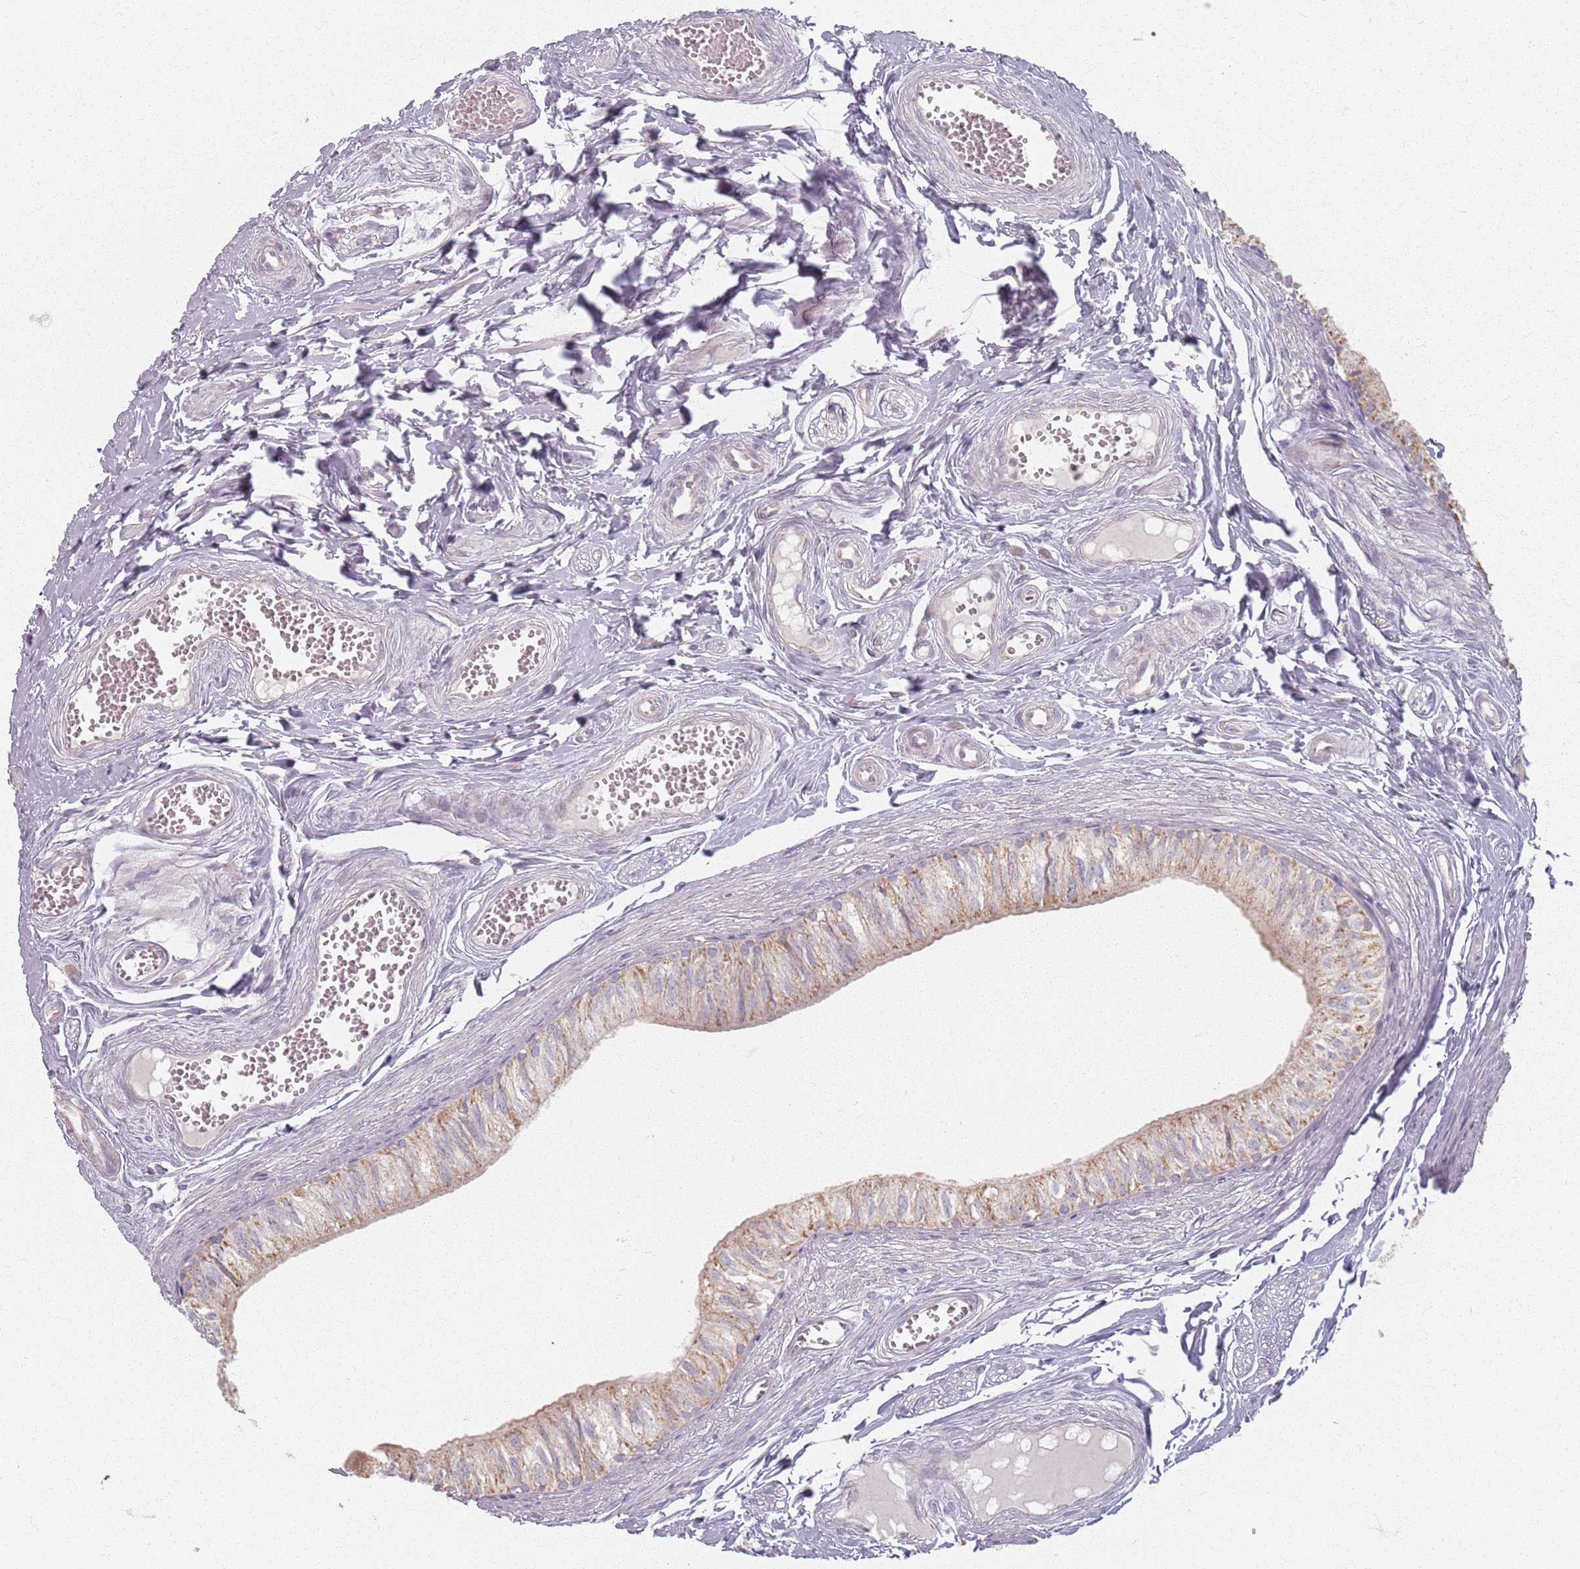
{"staining": {"intensity": "weak", "quantity": "25%-75%", "location": "cytoplasmic/membranous"}, "tissue": "epididymis", "cell_type": "Glandular cells", "image_type": "normal", "snomed": [{"axis": "morphology", "description": "Normal tissue, NOS"}, {"axis": "topography", "description": "Epididymis"}], "caption": "Immunohistochemistry (IHC) micrograph of normal epididymis stained for a protein (brown), which shows low levels of weak cytoplasmic/membranous expression in approximately 25%-75% of glandular cells.", "gene": "PKD2L2", "patient": {"sex": "male", "age": 37}}